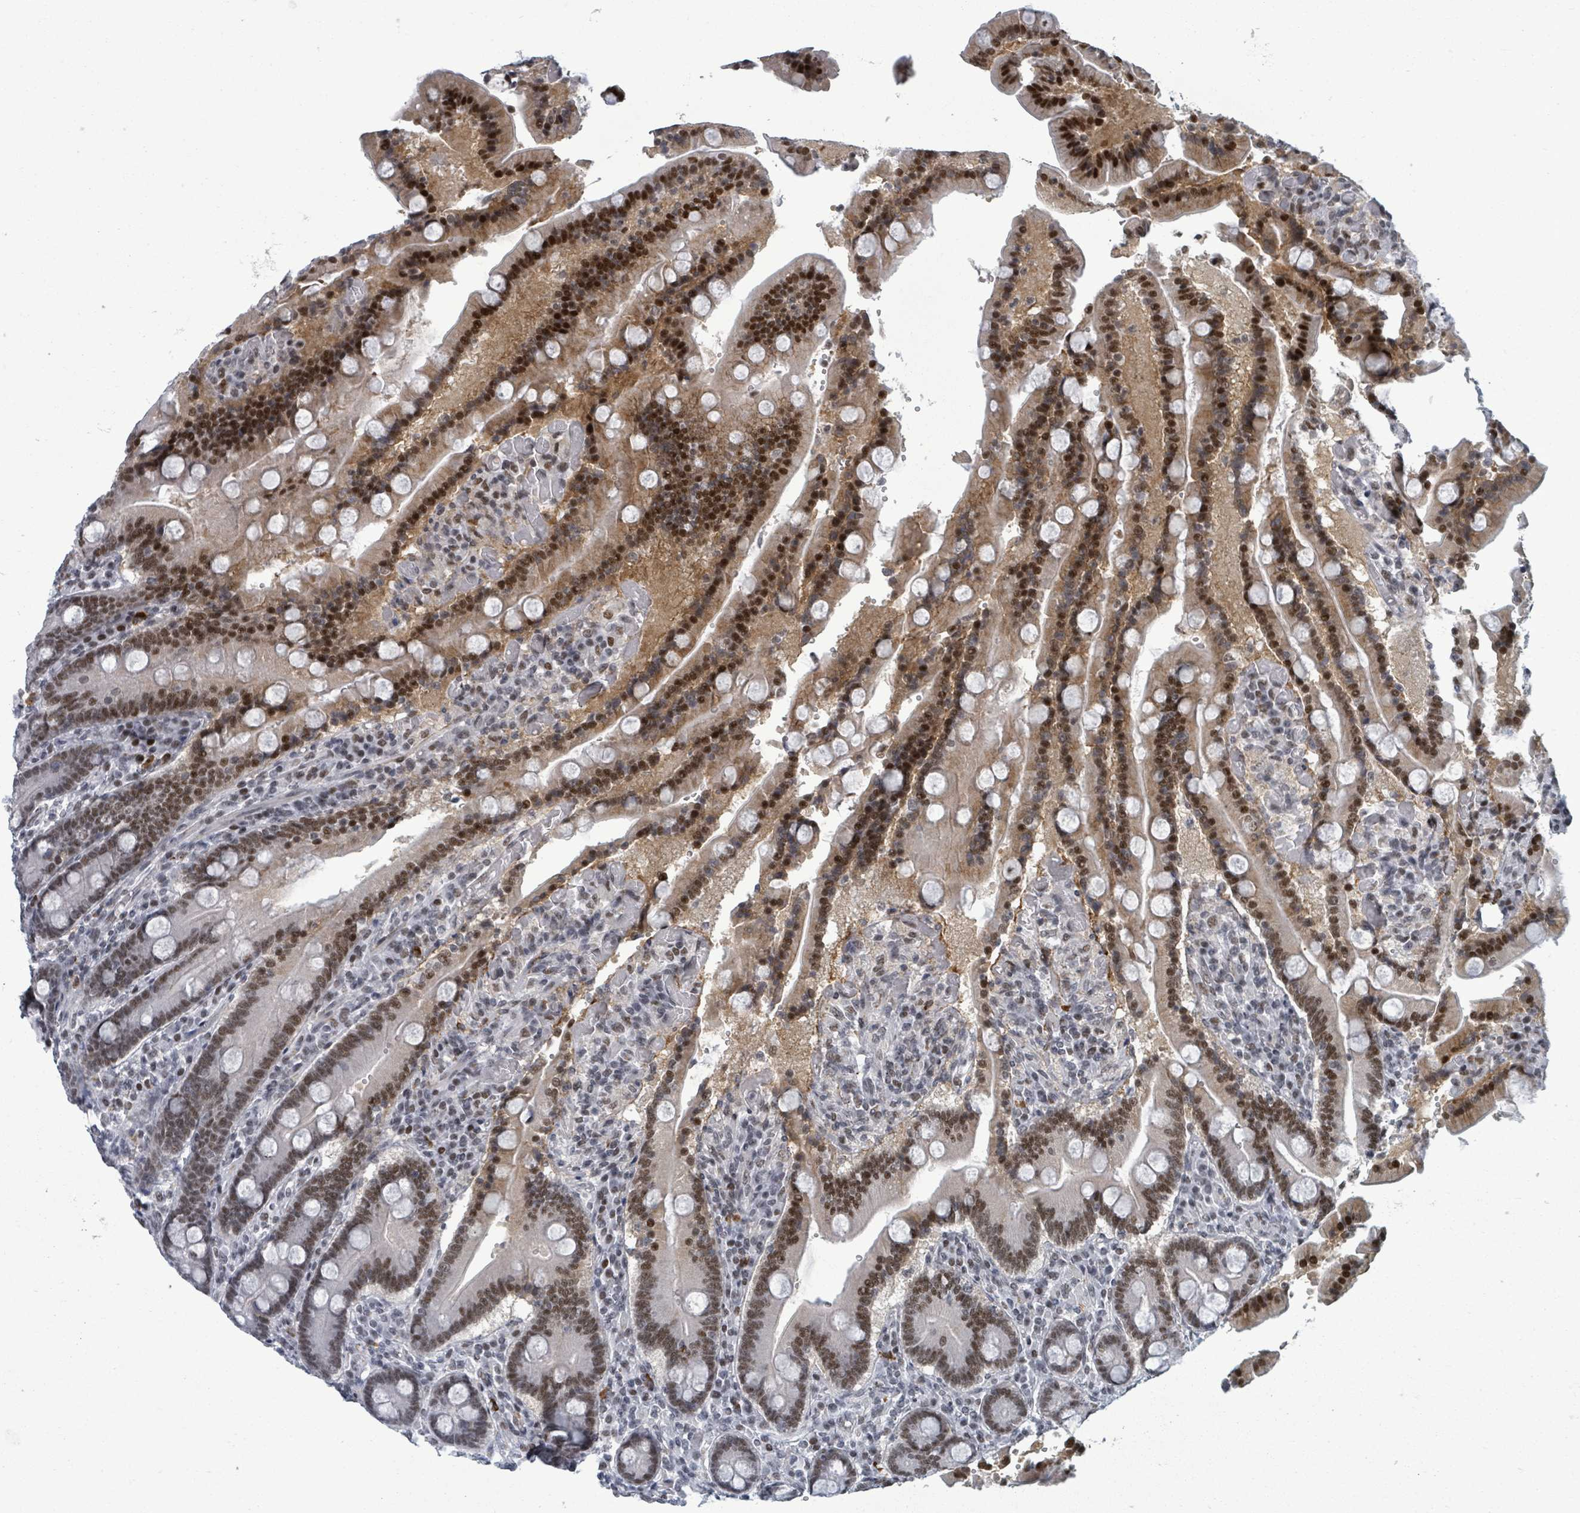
{"staining": {"intensity": "strong", "quantity": ">75%", "location": "nuclear"}, "tissue": "duodenum", "cell_type": "Glandular cells", "image_type": "normal", "snomed": [{"axis": "morphology", "description": "Normal tissue, NOS"}, {"axis": "topography", "description": "Duodenum"}], "caption": "Normal duodenum exhibits strong nuclear expression in about >75% of glandular cells.", "gene": "BIVM", "patient": {"sex": "female", "age": 62}}